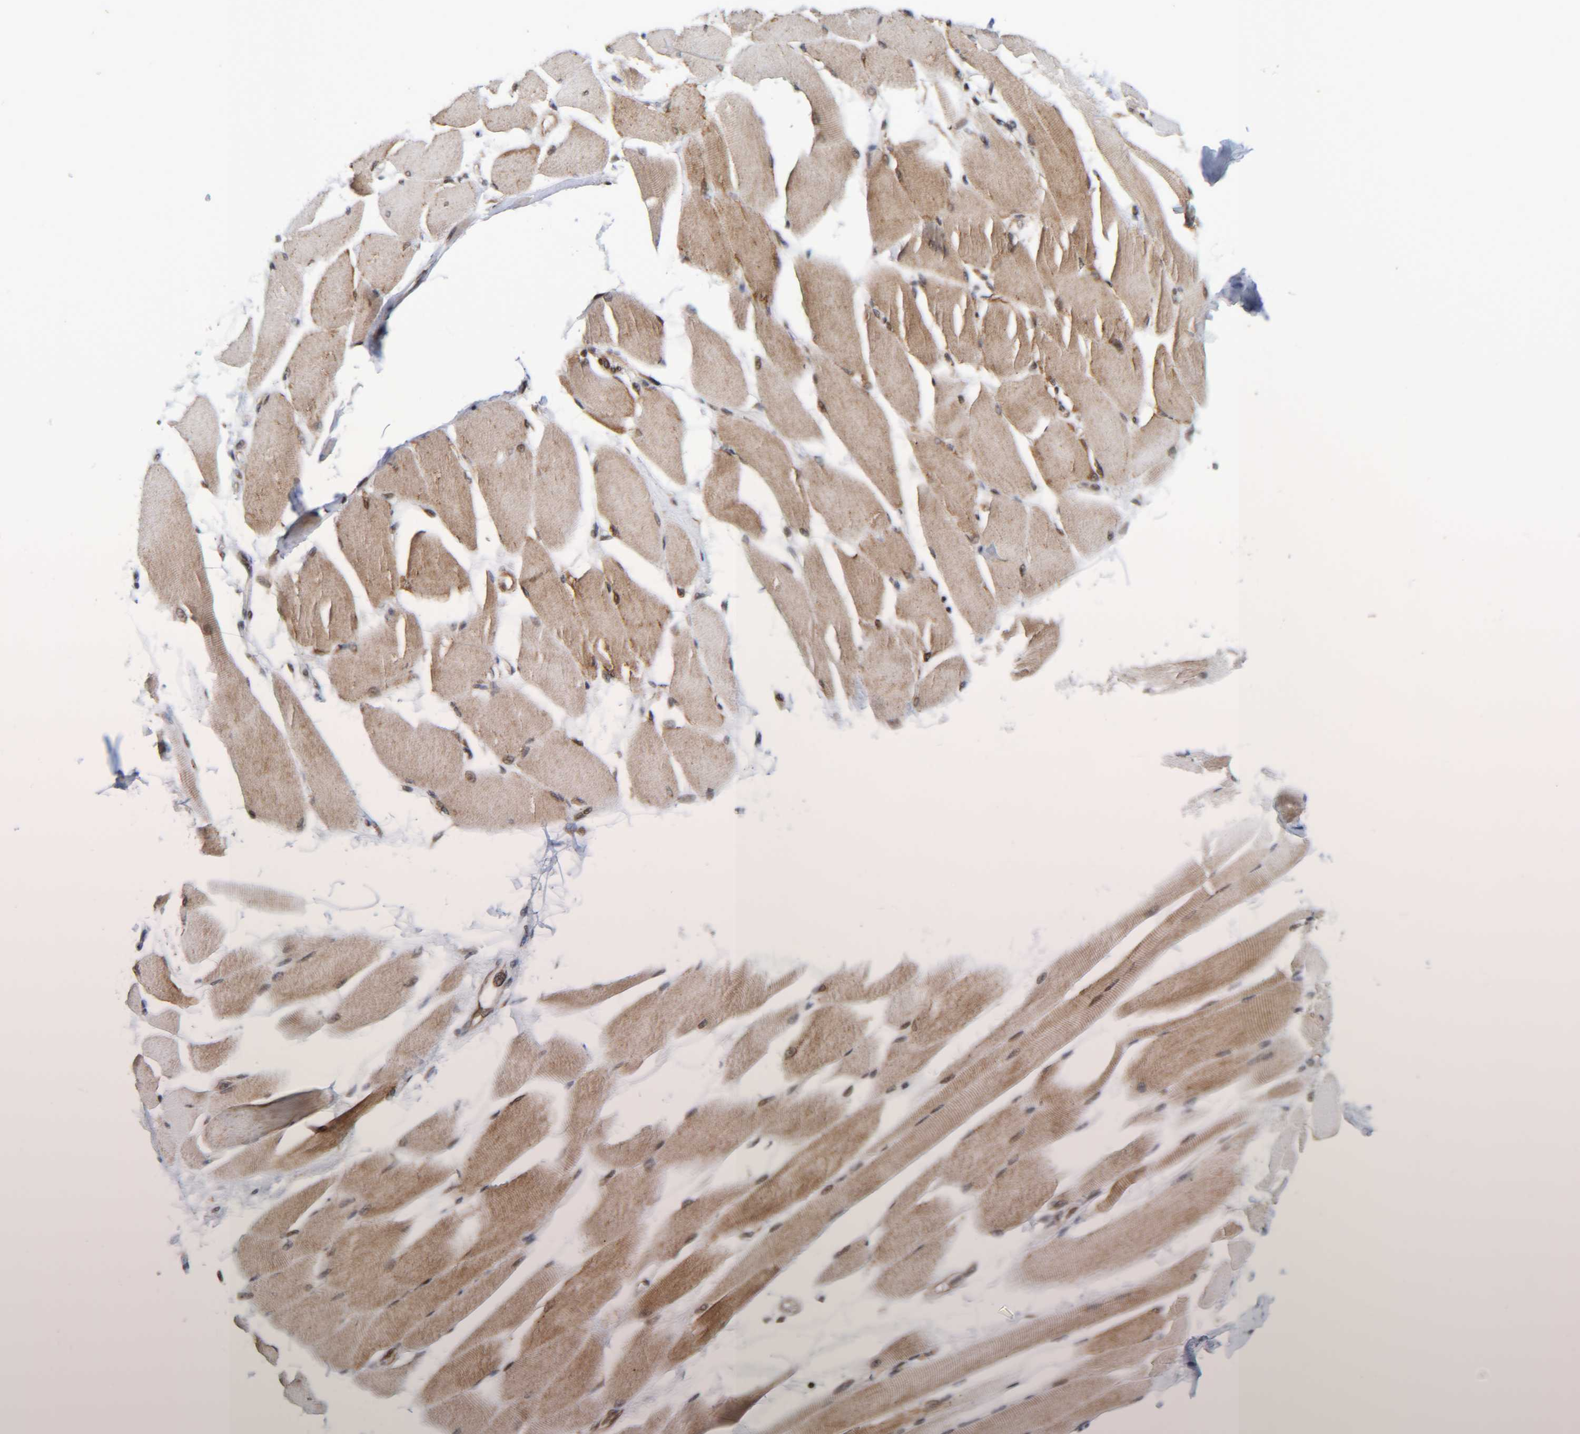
{"staining": {"intensity": "moderate", "quantity": "25%-75%", "location": "cytoplasmic/membranous,nuclear"}, "tissue": "skeletal muscle", "cell_type": "Myocytes", "image_type": "normal", "snomed": [{"axis": "morphology", "description": "Normal tissue, NOS"}, {"axis": "topography", "description": "Skeletal muscle"}, {"axis": "topography", "description": "Peripheral nerve tissue"}], "caption": "Immunohistochemistry photomicrograph of benign skeletal muscle: human skeletal muscle stained using immunohistochemistry (IHC) shows medium levels of moderate protein expression localized specifically in the cytoplasmic/membranous,nuclear of myocytes, appearing as a cytoplasmic/membranous,nuclear brown color.", "gene": "CCDC57", "patient": {"sex": "female", "age": 84}}